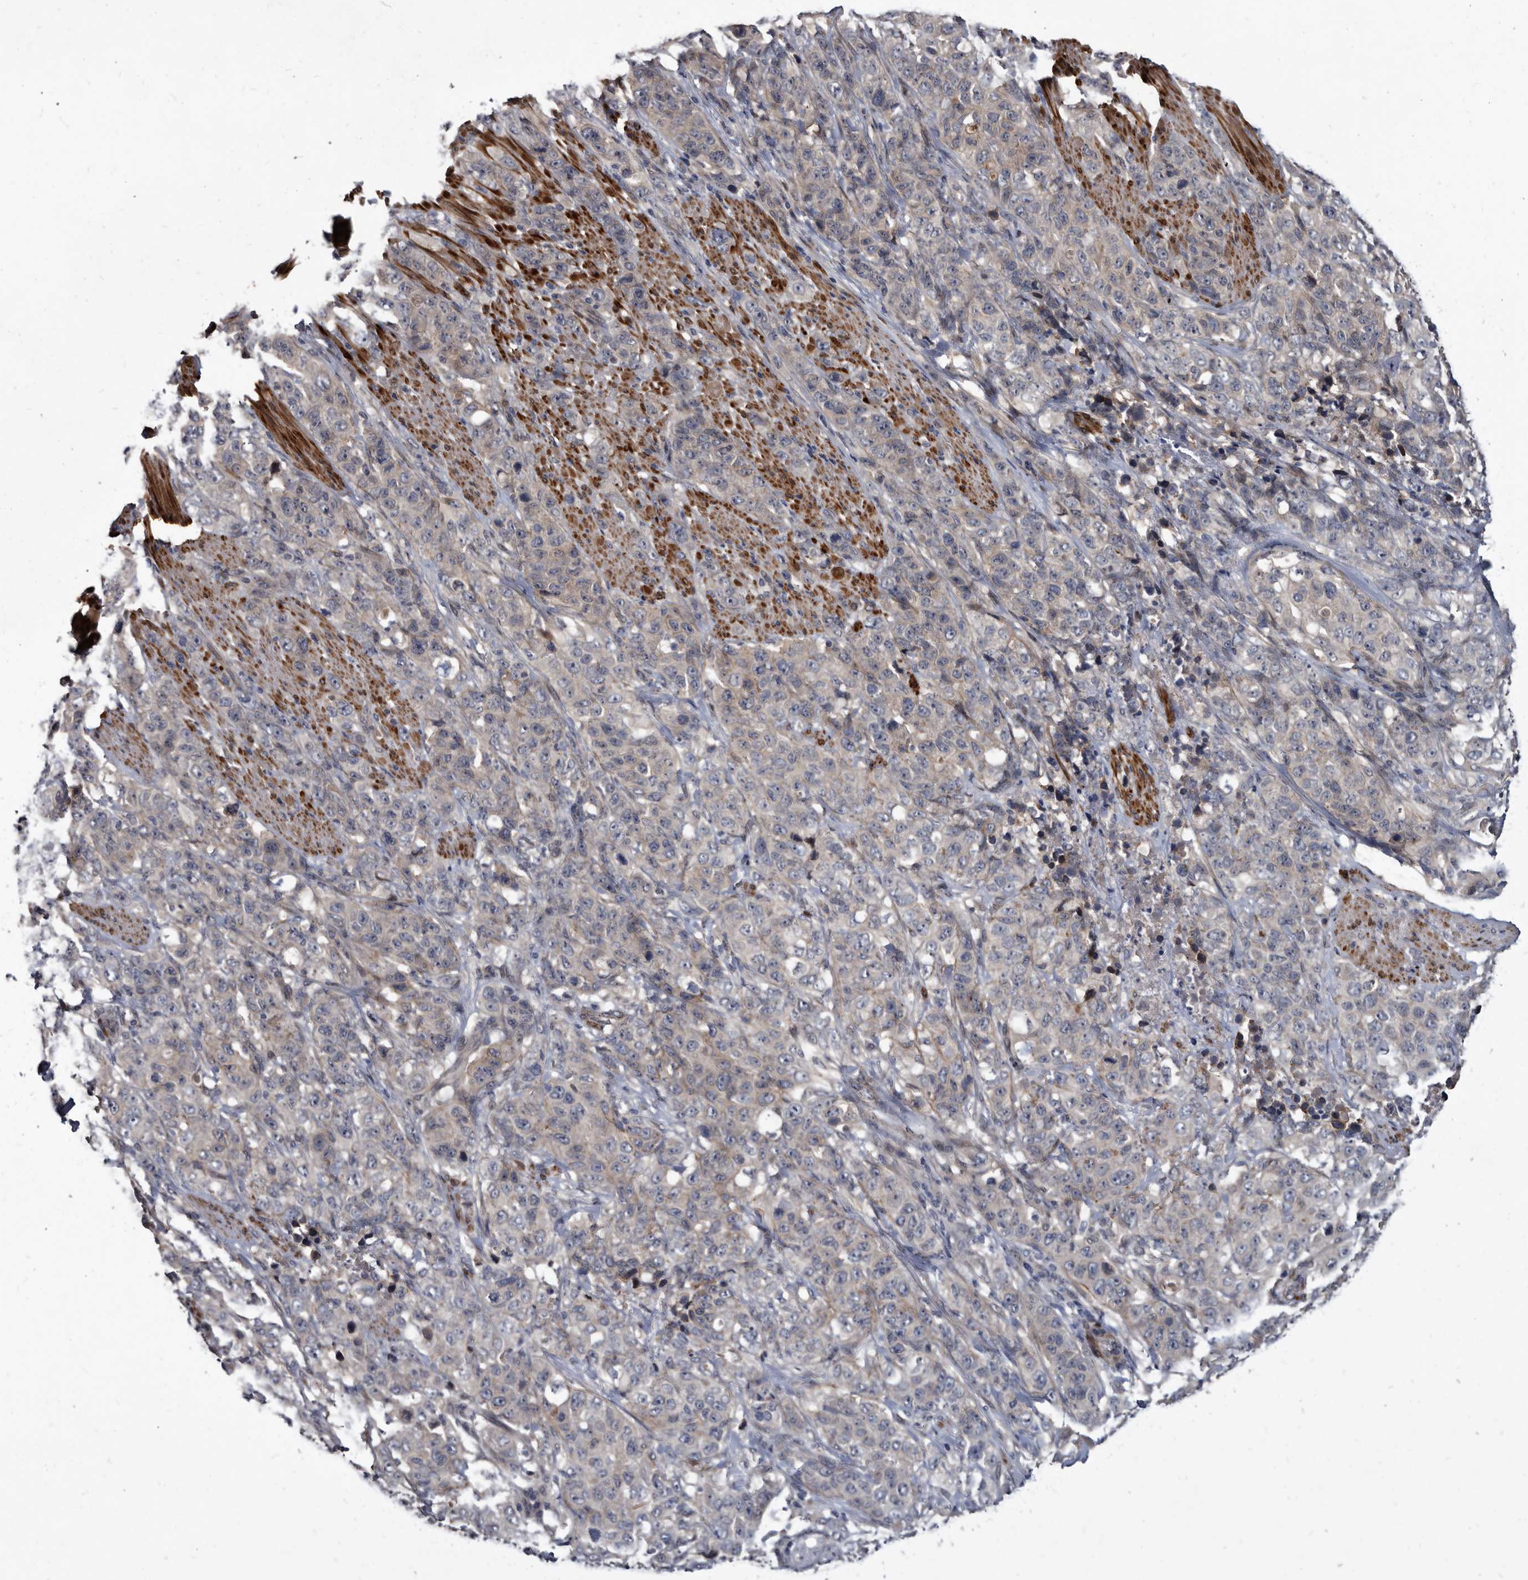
{"staining": {"intensity": "weak", "quantity": "<25%", "location": "cytoplasmic/membranous"}, "tissue": "stomach cancer", "cell_type": "Tumor cells", "image_type": "cancer", "snomed": [{"axis": "morphology", "description": "Adenocarcinoma, NOS"}, {"axis": "topography", "description": "Stomach"}], "caption": "This image is of stomach adenocarcinoma stained with immunohistochemistry to label a protein in brown with the nuclei are counter-stained blue. There is no staining in tumor cells.", "gene": "PROM1", "patient": {"sex": "male", "age": 48}}